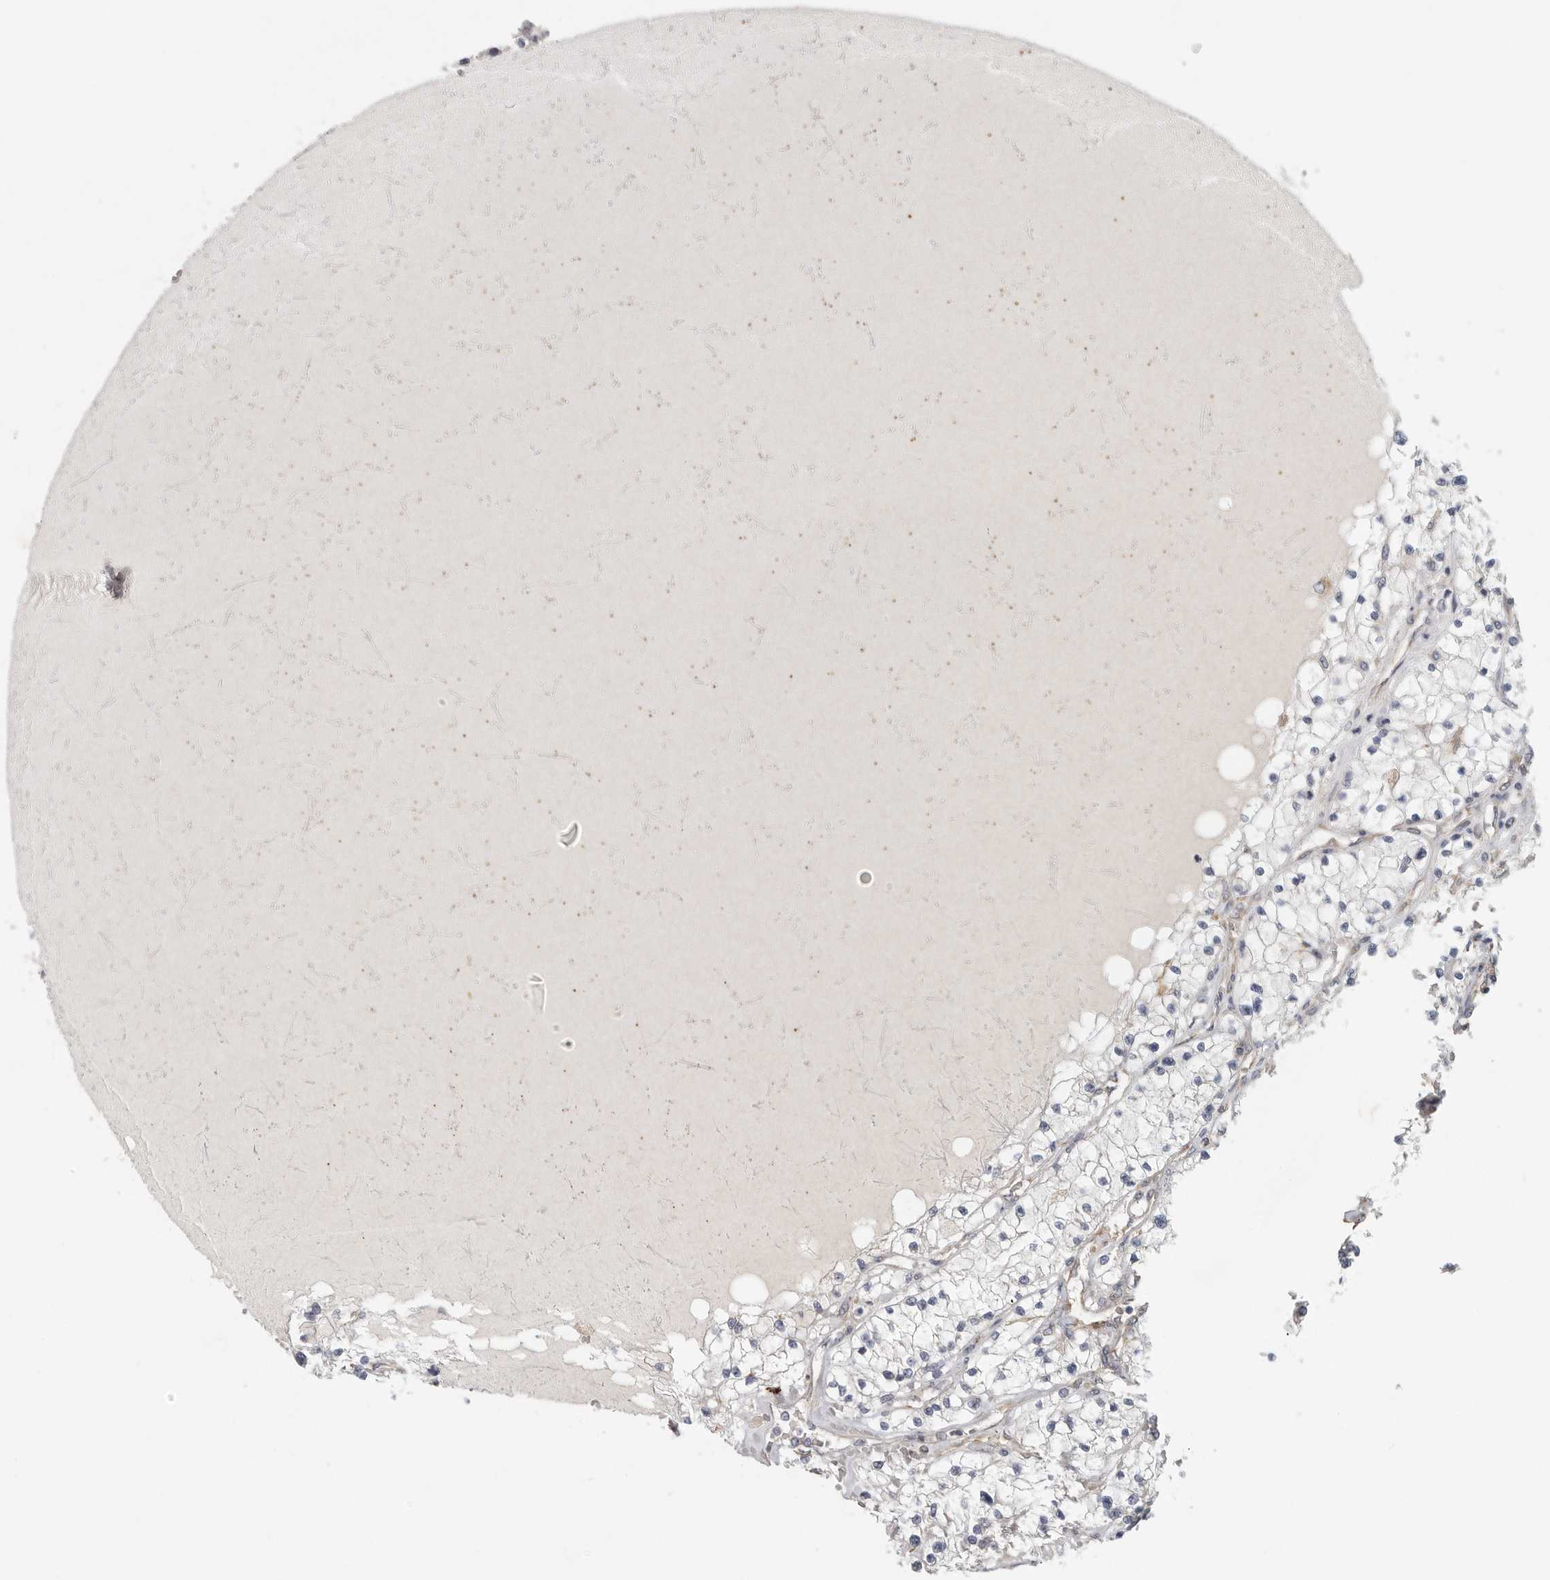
{"staining": {"intensity": "negative", "quantity": "none", "location": "none"}, "tissue": "renal cancer", "cell_type": "Tumor cells", "image_type": "cancer", "snomed": [{"axis": "morphology", "description": "Normal tissue, NOS"}, {"axis": "morphology", "description": "Adenocarcinoma, NOS"}, {"axis": "topography", "description": "Kidney"}], "caption": "Immunohistochemistry of human adenocarcinoma (renal) shows no positivity in tumor cells. (Brightfield microscopy of DAB IHC at high magnification).", "gene": "BCAP29", "patient": {"sex": "male", "age": 68}}